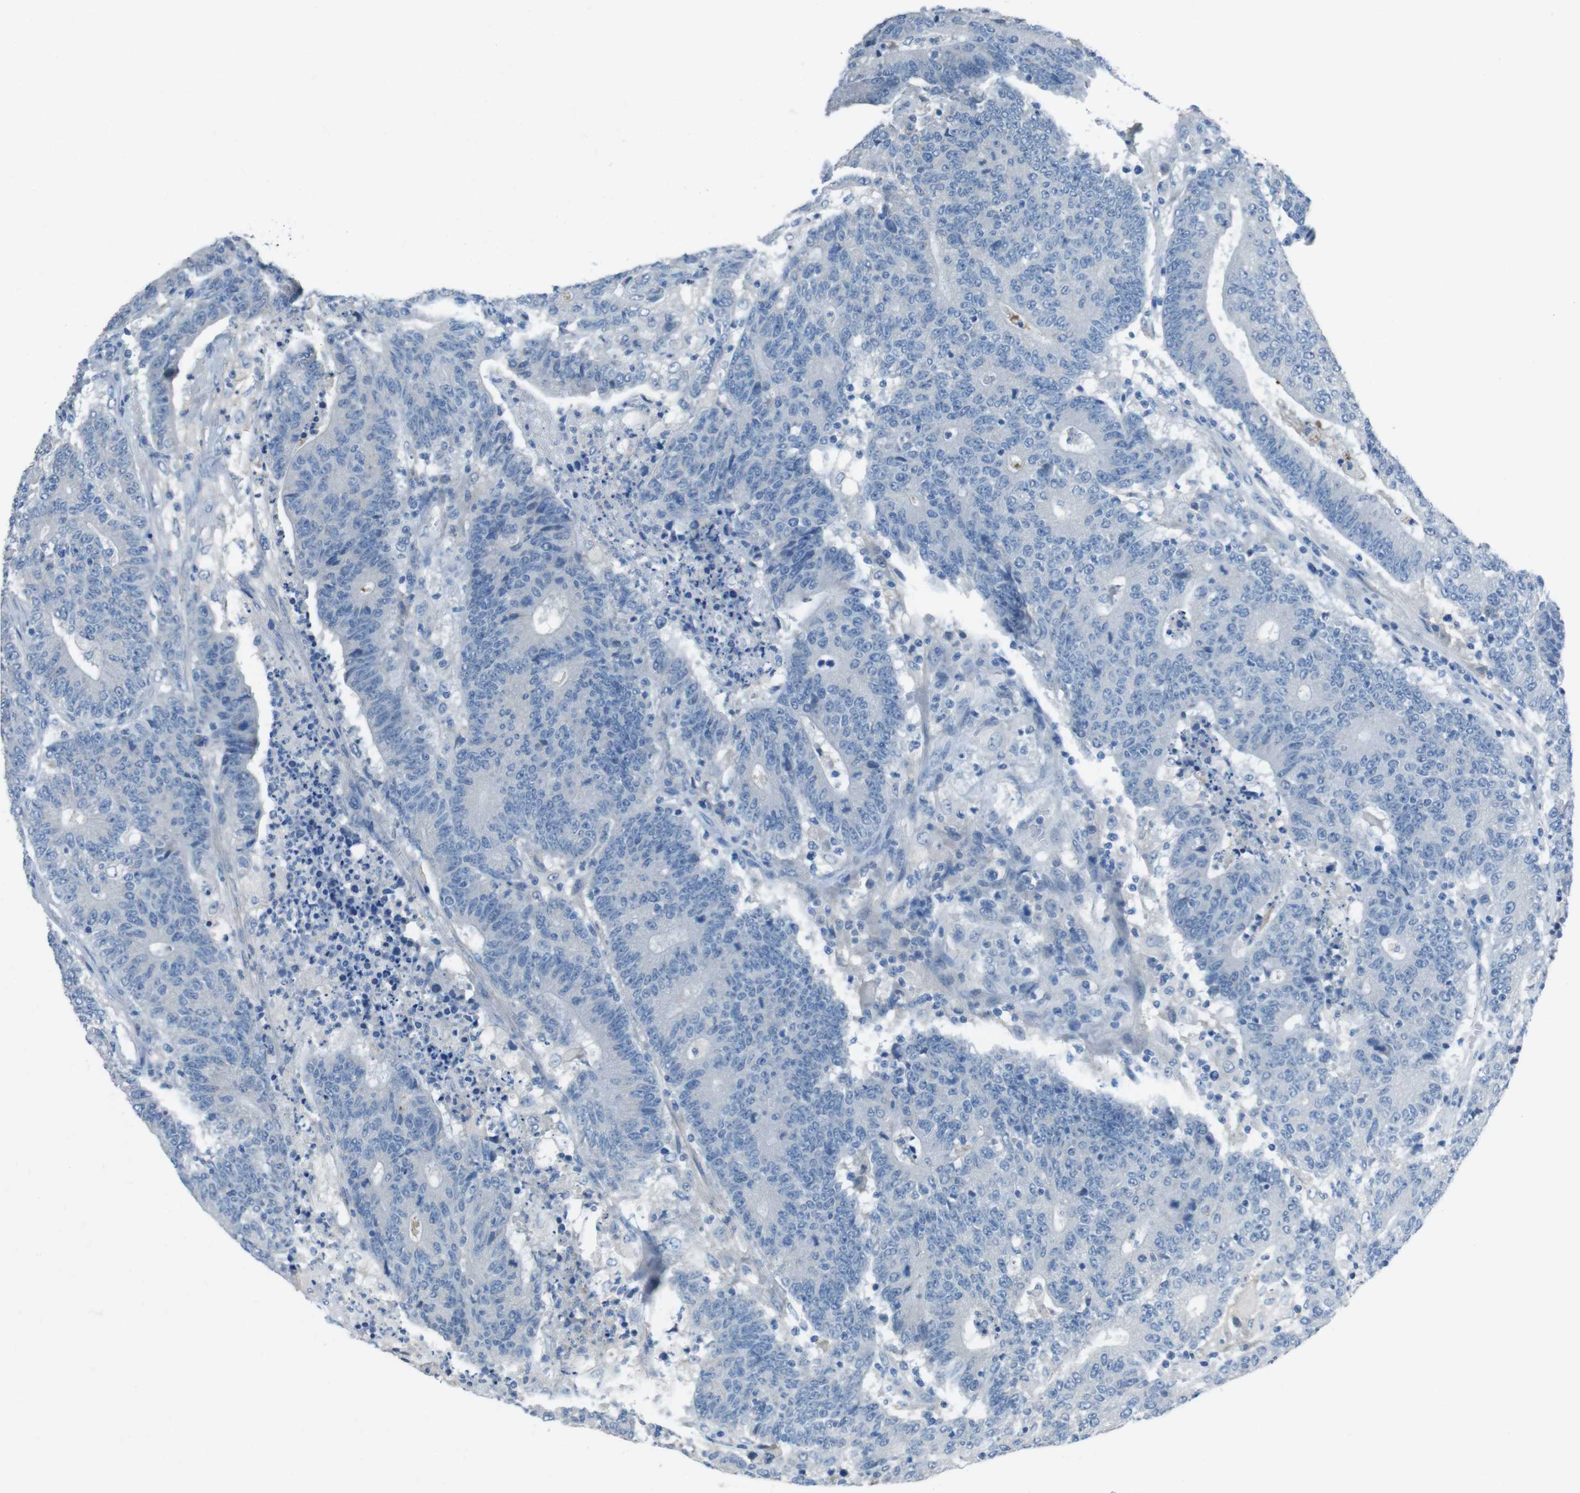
{"staining": {"intensity": "negative", "quantity": "none", "location": "none"}, "tissue": "colorectal cancer", "cell_type": "Tumor cells", "image_type": "cancer", "snomed": [{"axis": "morphology", "description": "Normal tissue, NOS"}, {"axis": "morphology", "description": "Adenocarcinoma, NOS"}, {"axis": "topography", "description": "Colon"}], "caption": "The immunohistochemistry micrograph has no significant expression in tumor cells of colorectal cancer (adenocarcinoma) tissue. Nuclei are stained in blue.", "gene": "CYP2C8", "patient": {"sex": "female", "age": 75}}